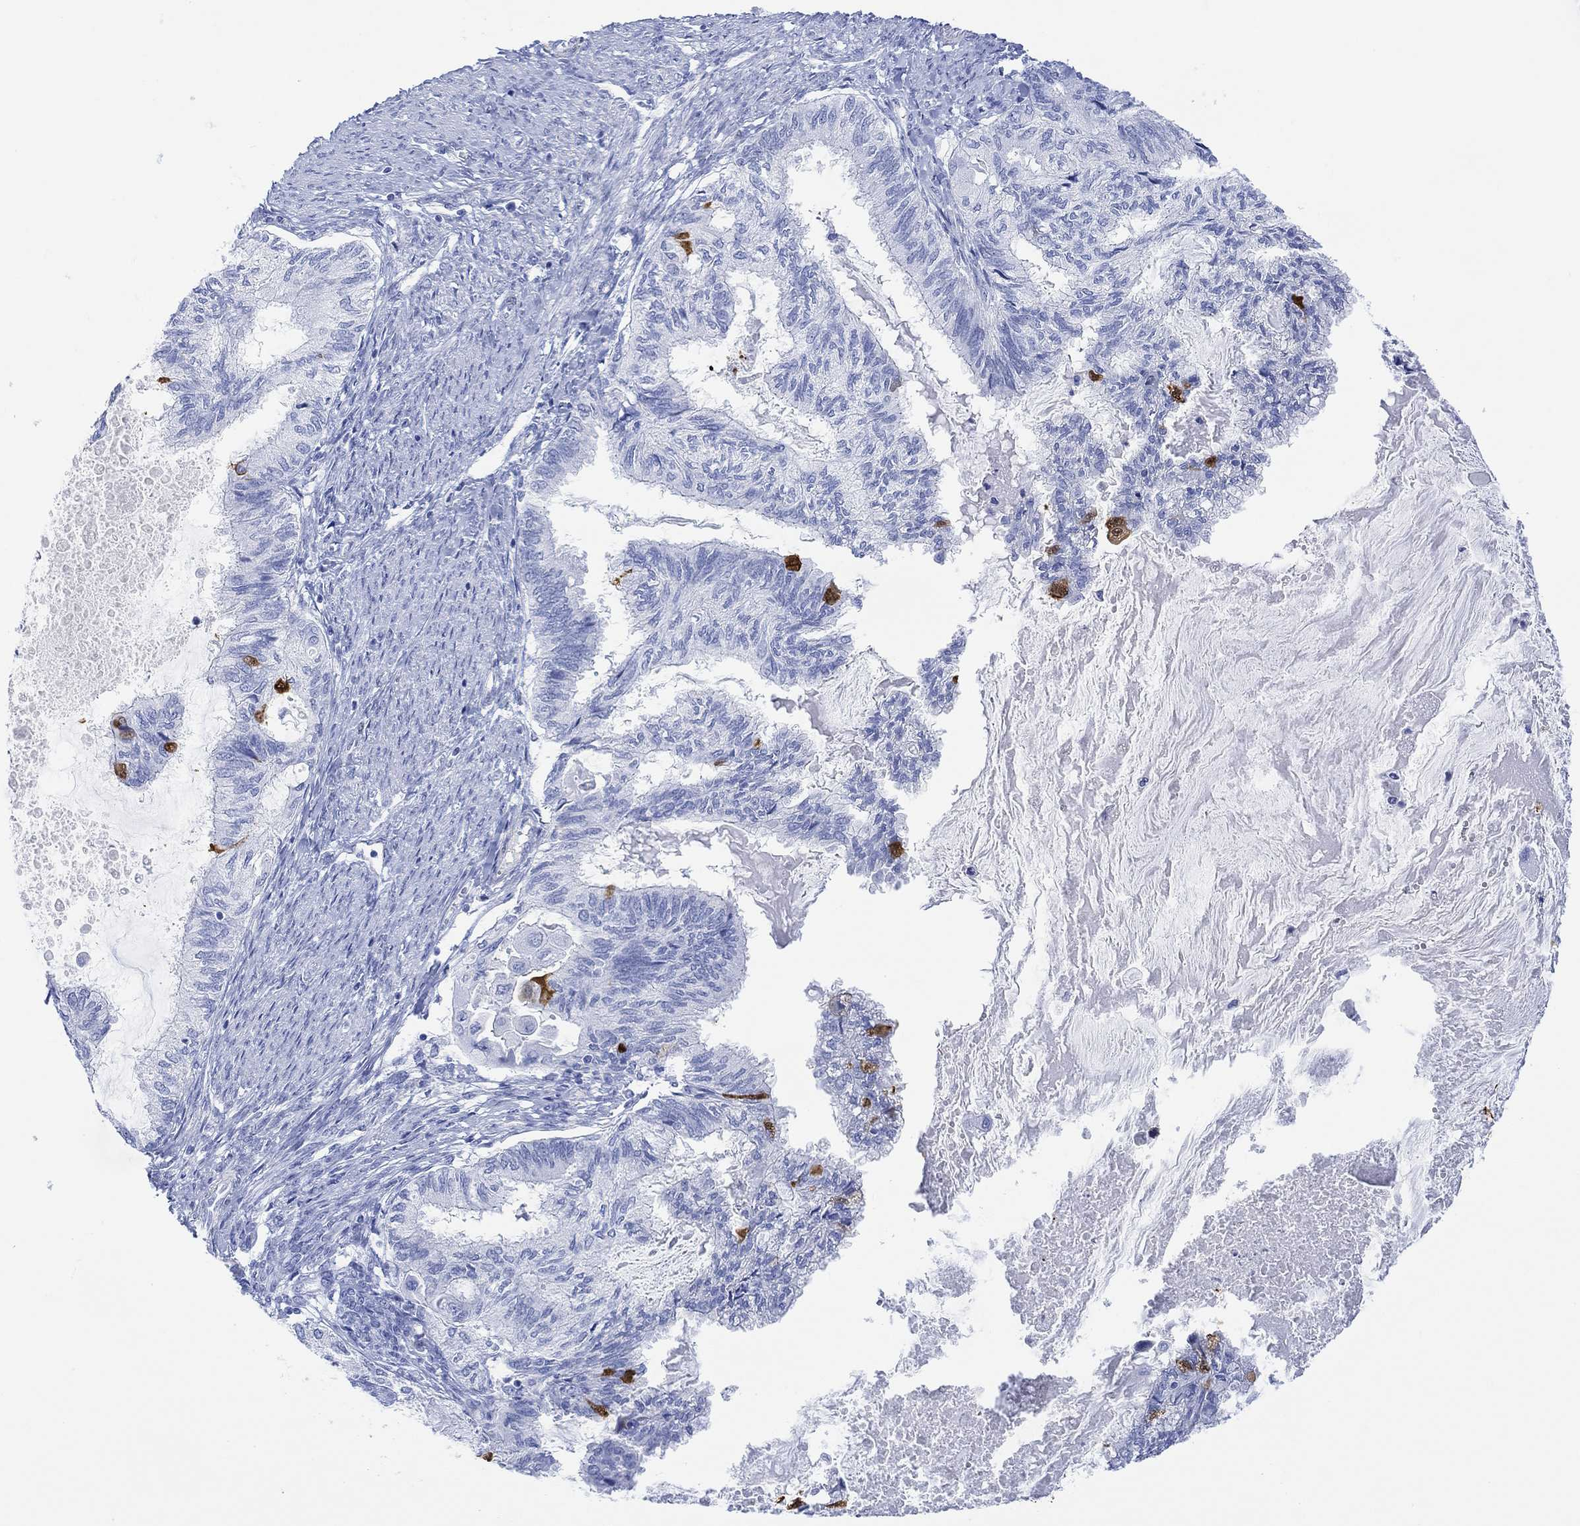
{"staining": {"intensity": "strong", "quantity": "<25%", "location": "cytoplasmic/membranous,nuclear"}, "tissue": "endometrial cancer", "cell_type": "Tumor cells", "image_type": "cancer", "snomed": [{"axis": "morphology", "description": "Adenocarcinoma, NOS"}, {"axis": "topography", "description": "Endometrium"}], "caption": "Protein analysis of endometrial cancer tissue displays strong cytoplasmic/membranous and nuclear staining in approximately <25% of tumor cells.", "gene": "TPPP3", "patient": {"sex": "female", "age": 86}}